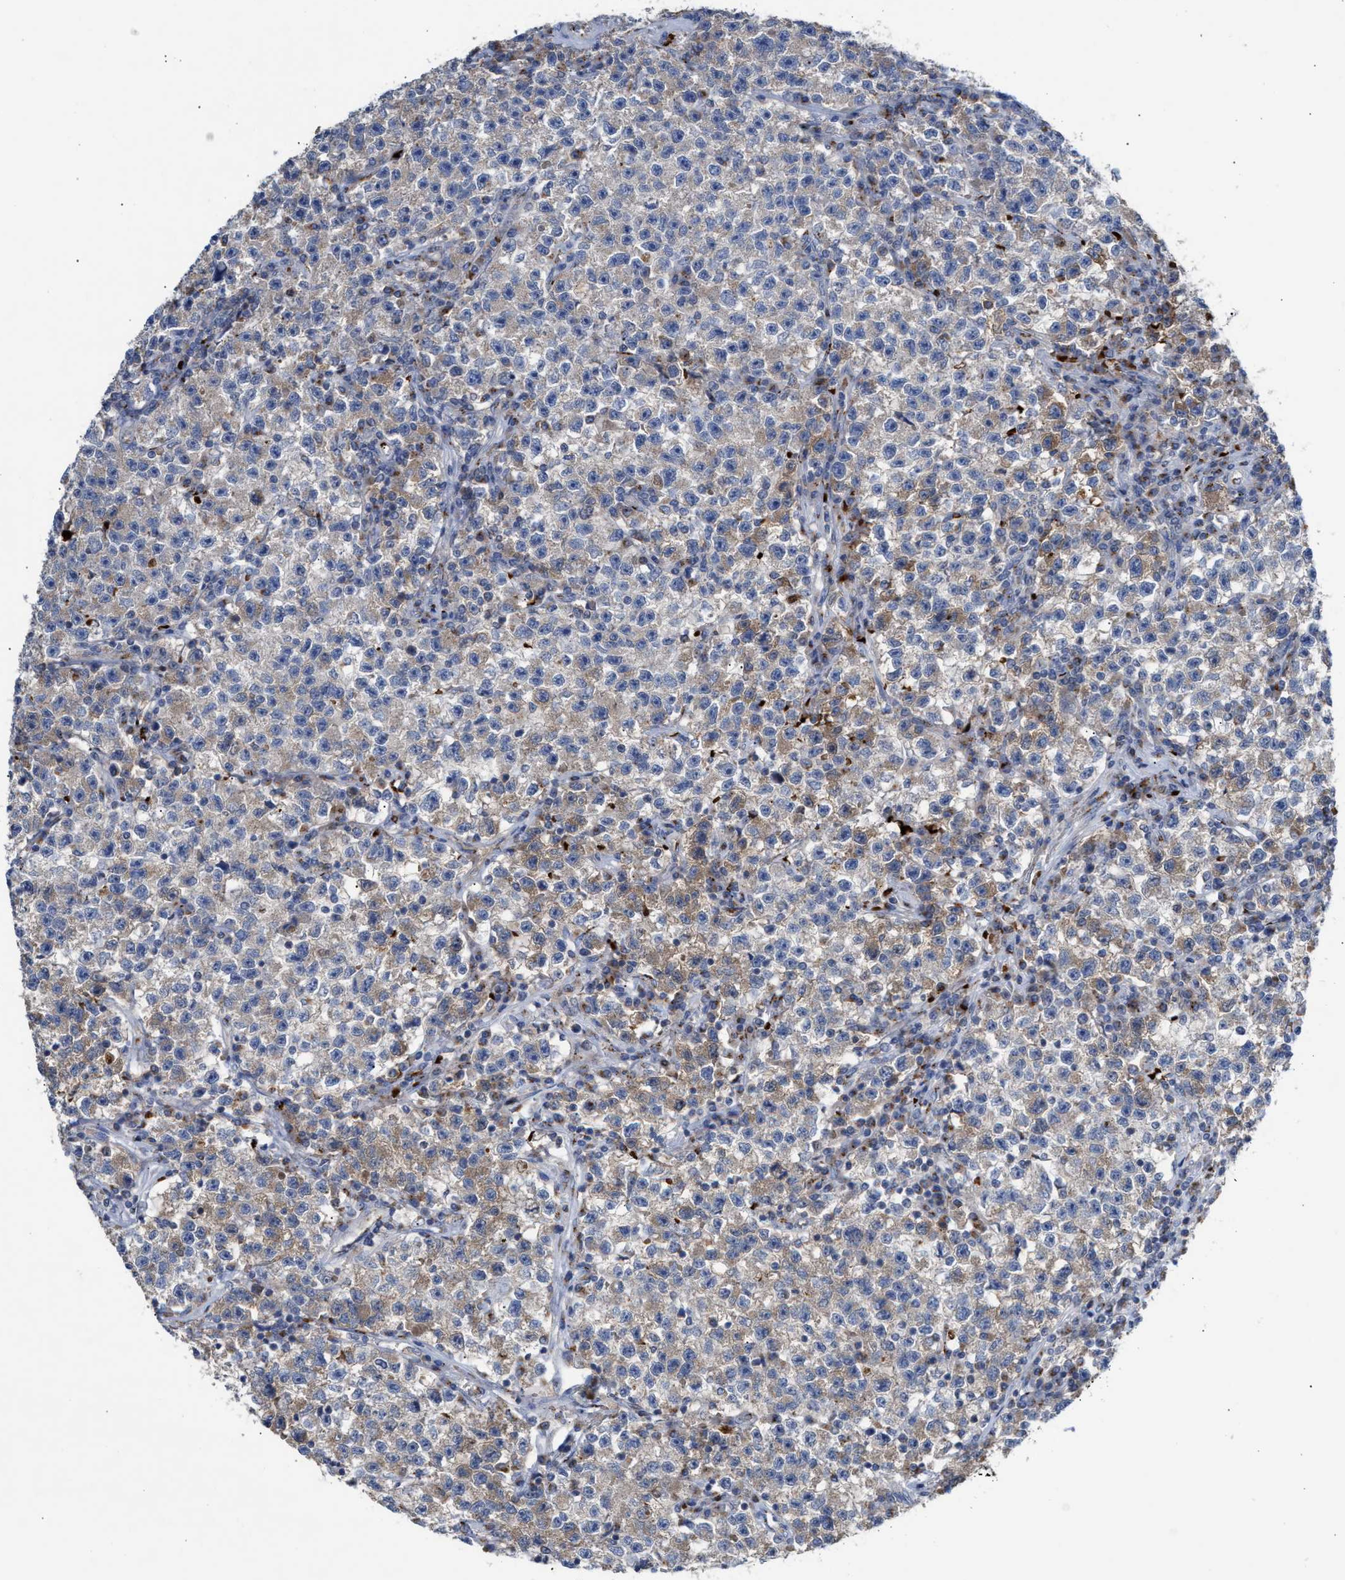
{"staining": {"intensity": "weak", "quantity": "25%-75%", "location": "cytoplasmic/membranous"}, "tissue": "testis cancer", "cell_type": "Tumor cells", "image_type": "cancer", "snomed": [{"axis": "morphology", "description": "Seminoma, NOS"}, {"axis": "topography", "description": "Testis"}], "caption": "Immunohistochemical staining of human seminoma (testis) exhibits low levels of weak cytoplasmic/membranous protein positivity in about 25%-75% of tumor cells.", "gene": "CCL2", "patient": {"sex": "male", "age": 22}}